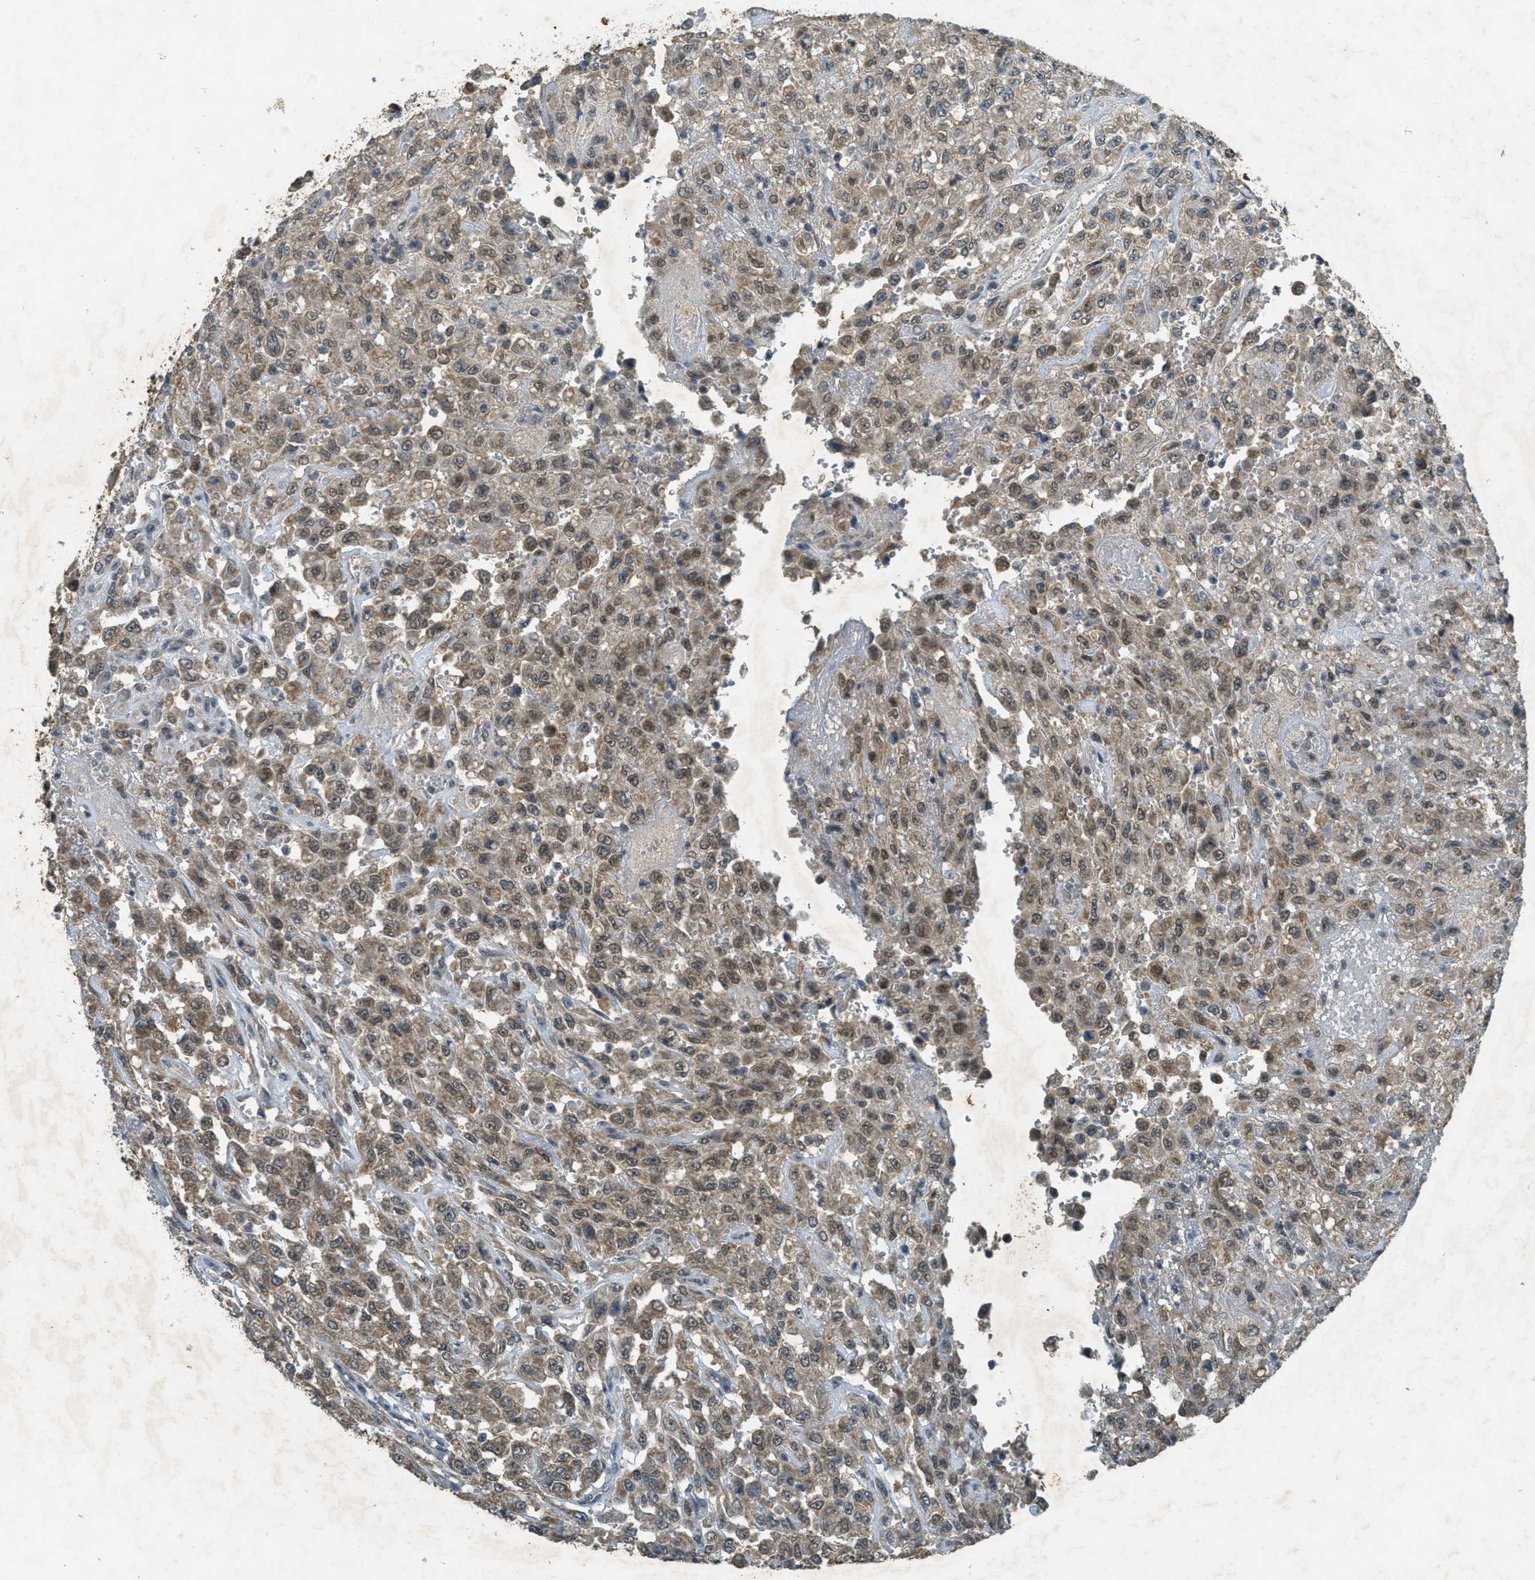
{"staining": {"intensity": "weak", "quantity": ">75%", "location": "cytoplasmic/membranous,nuclear"}, "tissue": "urothelial cancer", "cell_type": "Tumor cells", "image_type": "cancer", "snomed": [{"axis": "morphology", "description": "Urothelial carcinoma, High grade"}, {"axis": "topography", "description": "Urinary bladder"}], "caption": "Immunohistochemistry (IHC) image of human urothelial carcinoma (high-grade) stained for a protein (brown), which displays low levels of weak cytoplasmic/membranous and nuclear expression in about >75% of tumor cells.", "gene": "TCF20", "patient": {"sex": "male", "age": 46}}